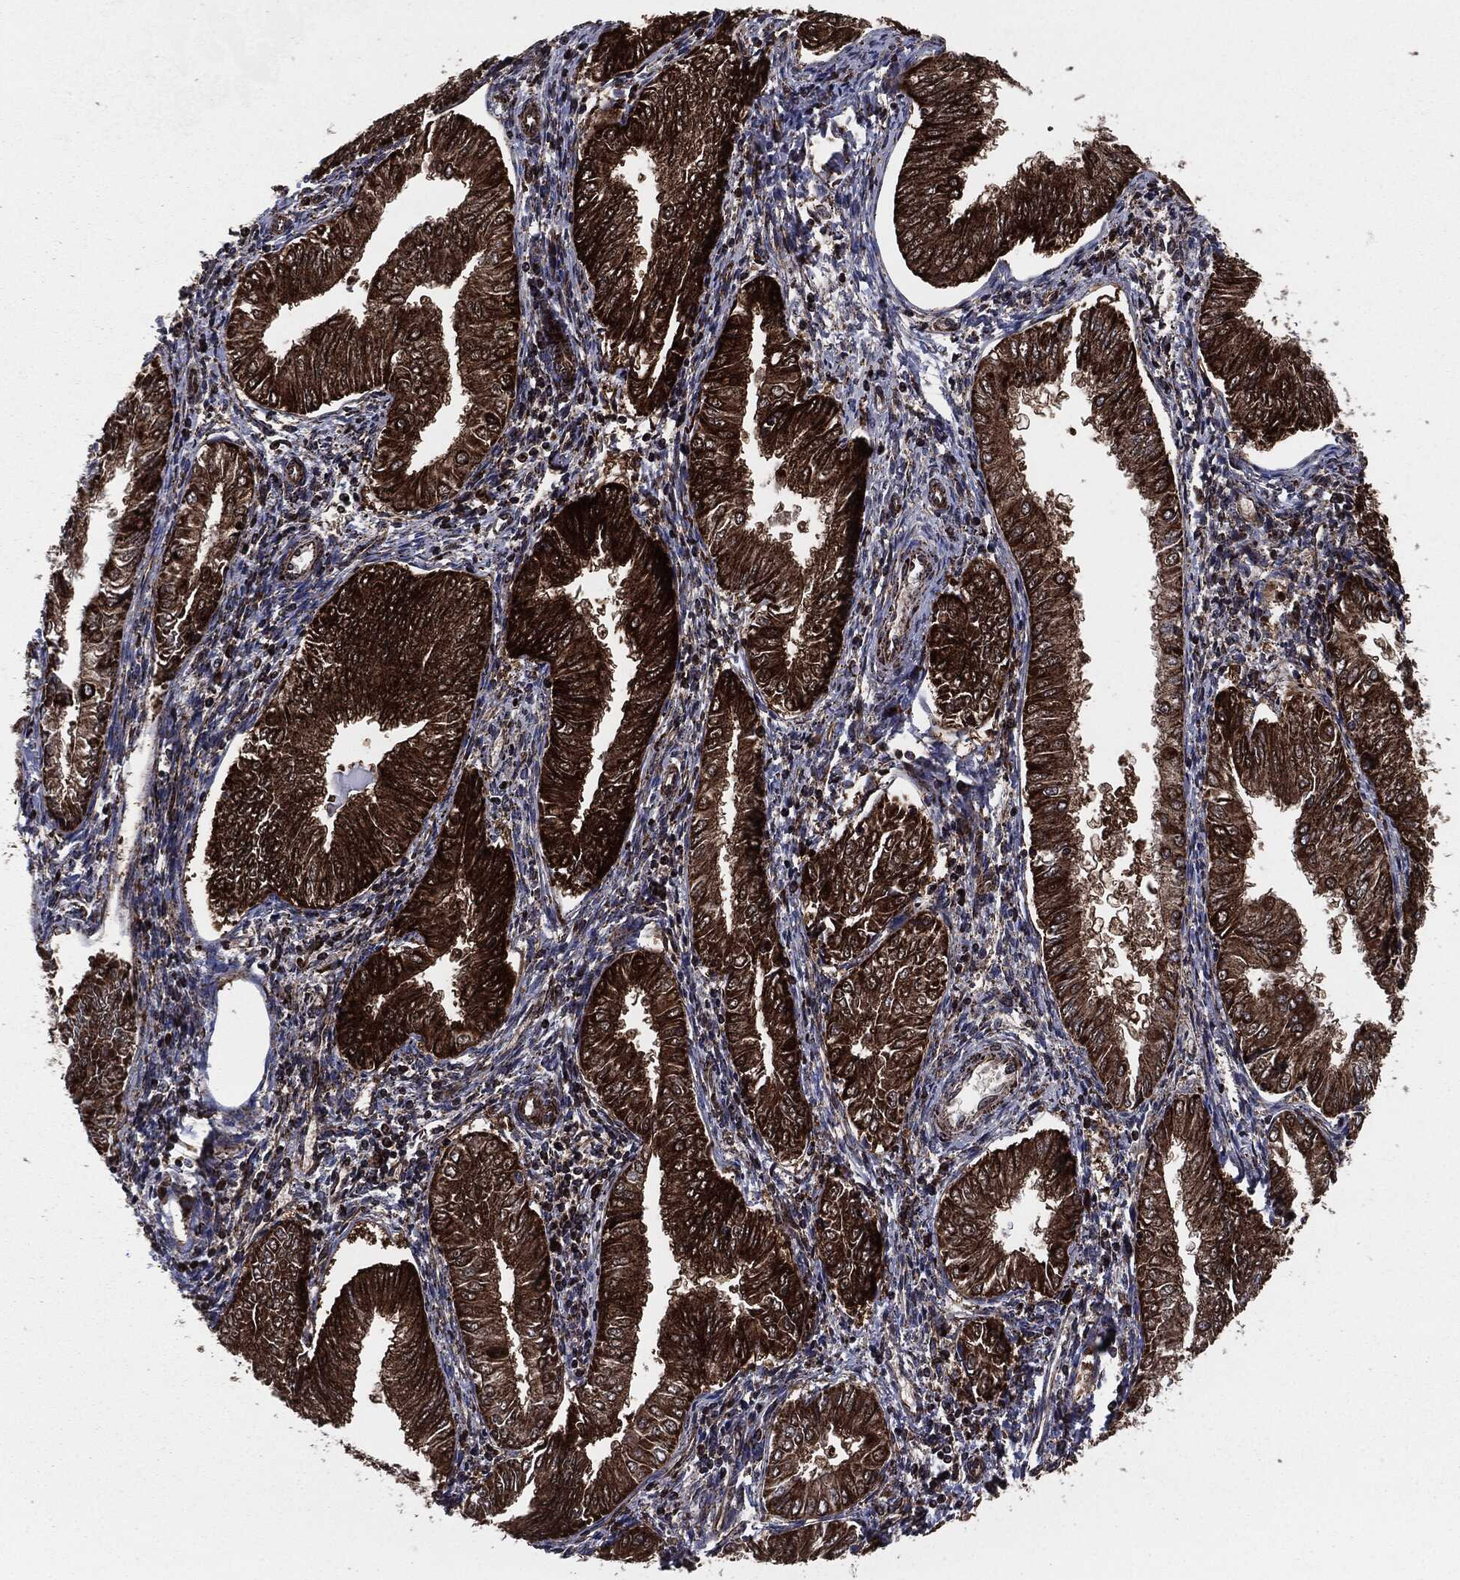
{"staining": {"intensity": "strong", "quantity": ">75%", "location": "cytoplasmic/membranous"}, "tissue": "endometrial cancer", "cell_type": "Tumor cells", "image_type": "cancer", "snomed": [{"axis": "morphology", "description": "Adenocarcinoma, NOS"}, {"axis": "topography", "description": "Endometrium"}], "caption": "An IHC micrograph of tumor tissue is shown. Protein staining in brown labels strong cytoplasmic/membranous positivity in endometrial adenocarcinoma within tumor cells.", "gene": "FH", "patient": {"sex": "female", "age": 53}}